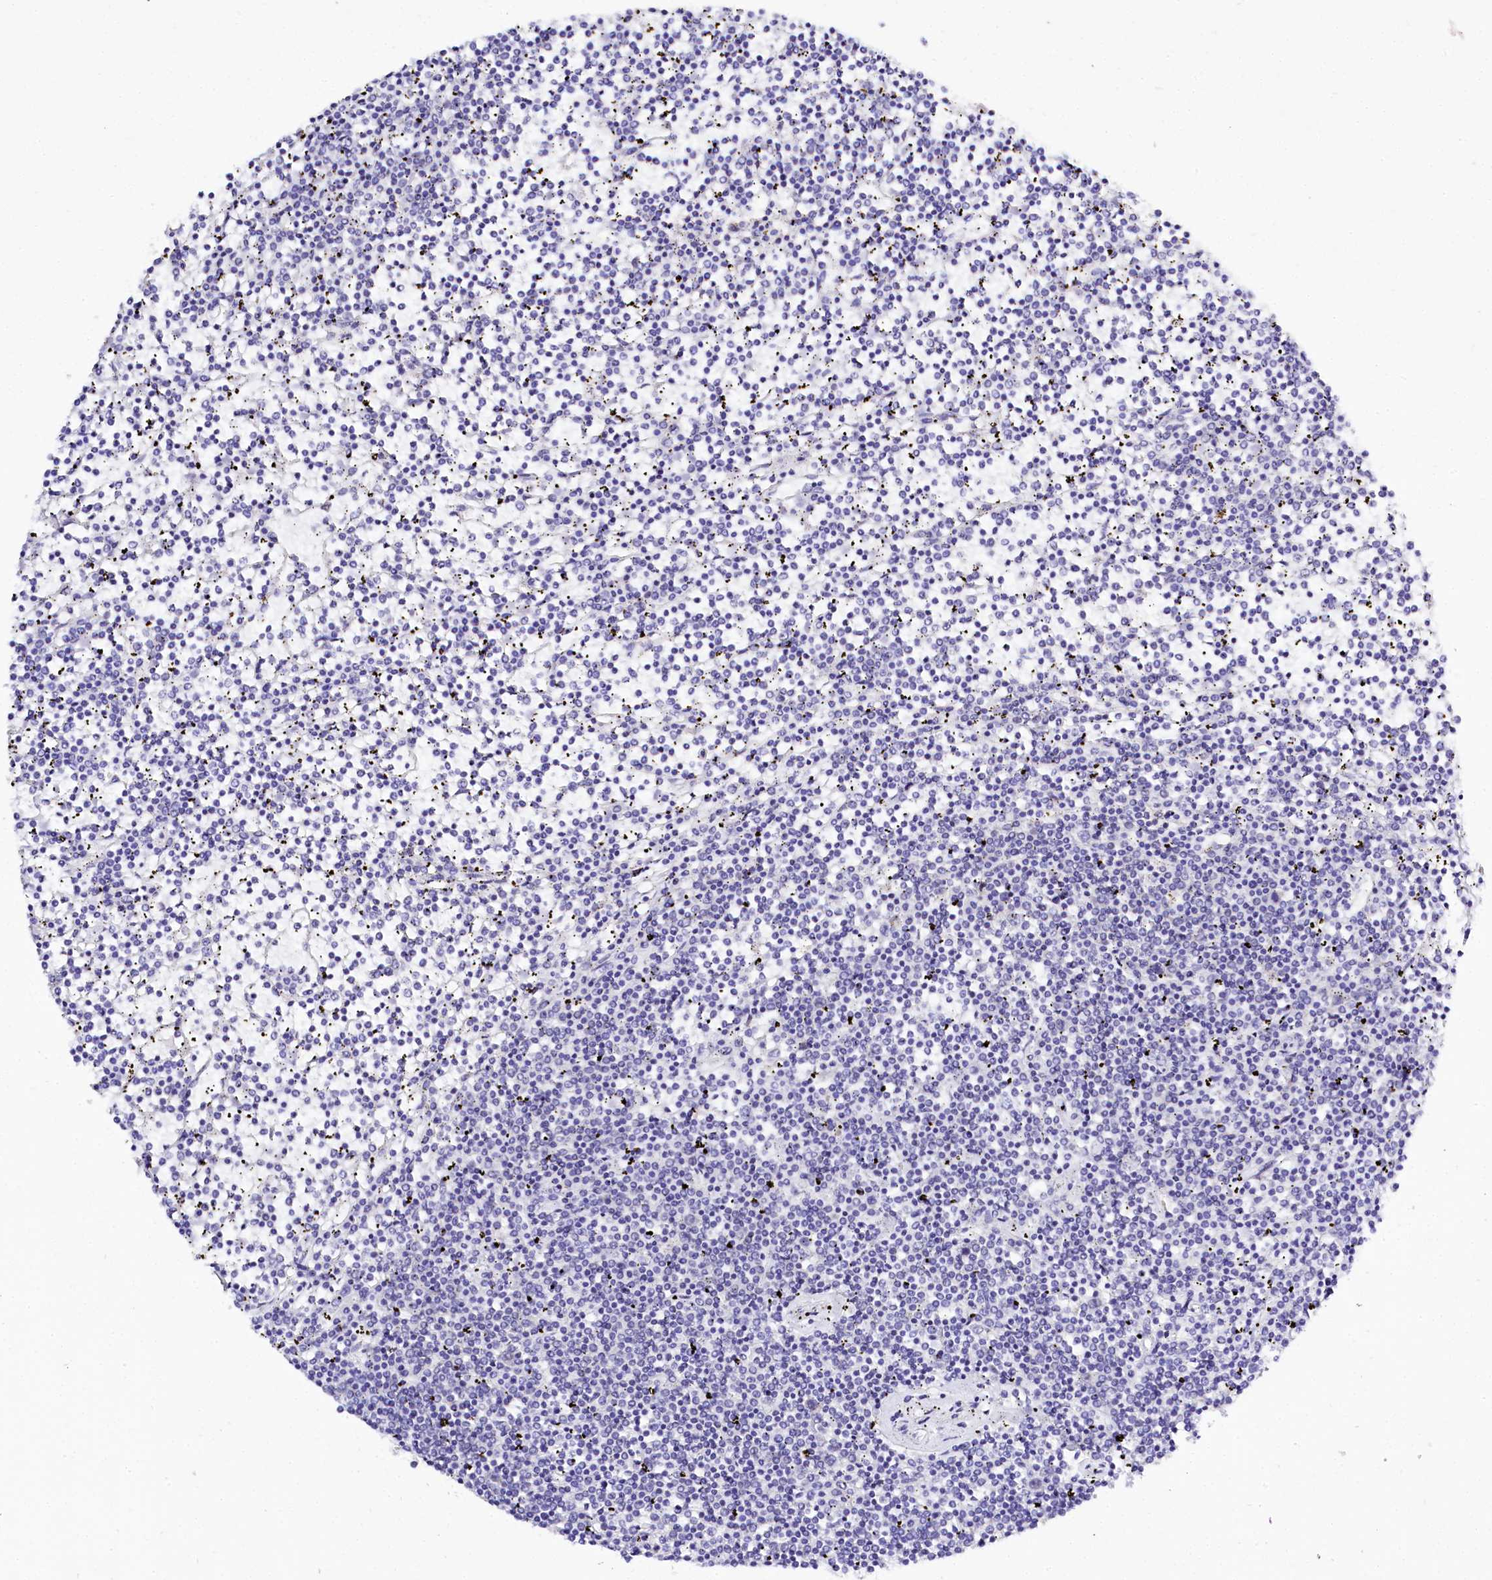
{"staining": {"intensity": "negative", "quantity": "none", "location": "none"}, "tissue": "lymphoma", "cell_type": "Tumor cells", "image_type": "cancer", "snomed": [{"axis": "morphology", "description": "Malignant lymphoma, non-Hodgkin's type, Low grade"}, {"axis": "topography", "description": "Spleen"}], "caption": "Low-grade malignant lymphoma, non-Hodgkin's type stained for a protein using immunohistochemistry (IHC) demonstrates no staining tumor cells.", "gene": "SPATS2", "patient": {"sex": "female", "age": 19}}